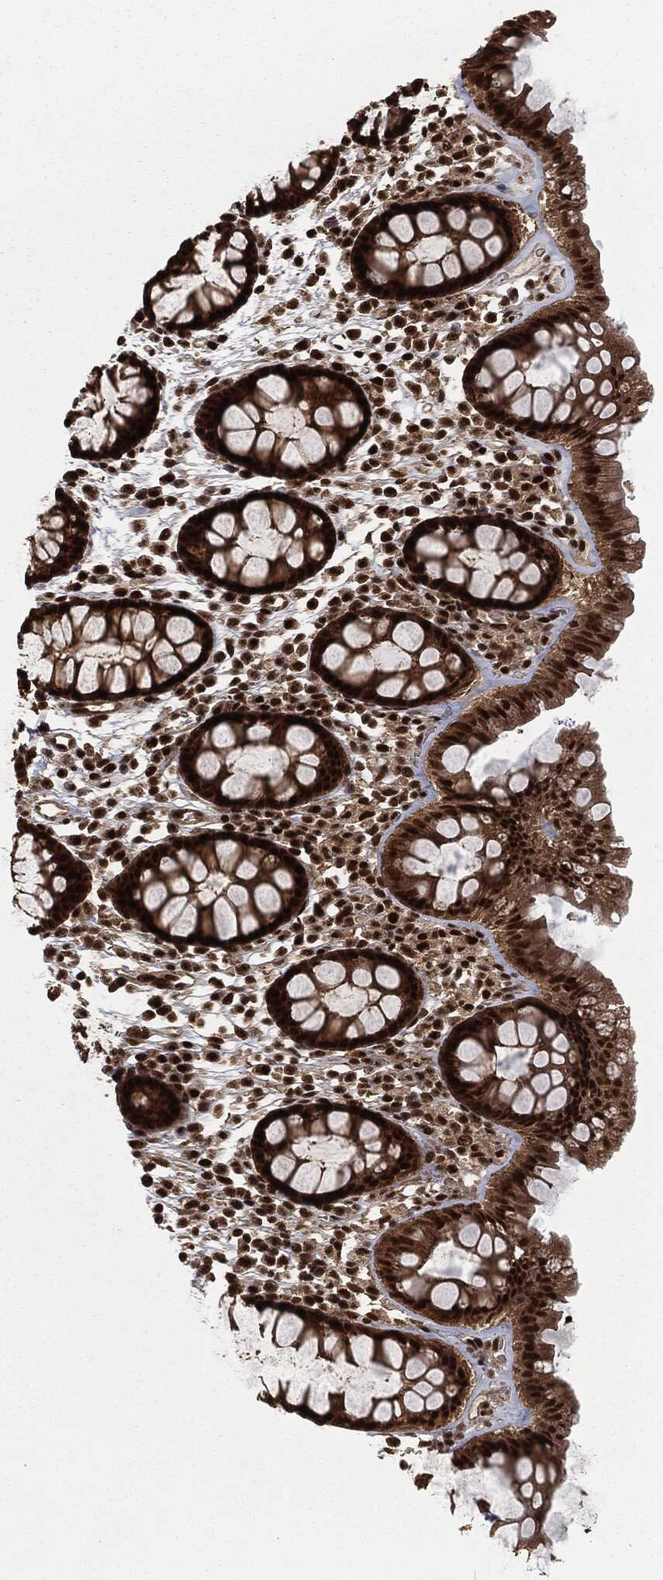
{"staining": {"intensity": "strong", "quantity": ">75%", "location": "nuclear"}, "tissue": "colon", "cell_type": "Endothelial cells", "image_type": "normal", "snomed": [{"axis": "morphology", "description": "Normal tissue, NOS"}, {"axis": "topography", "description": "Colon"}], "caption": "Immunohistochemistry staining of benign colon, which displays high levels of strong nuclear positivity in about >75% of endothelial cells indicating strong nuclear protein expression. The staining was performed using DAB (3,3'-diaminobenzidine) (brown) for protein detection and nuclei were counterstained in hematoxylin (blue).", "gene": "NGRN", "patient": {"sex": "male", "age": 76}}